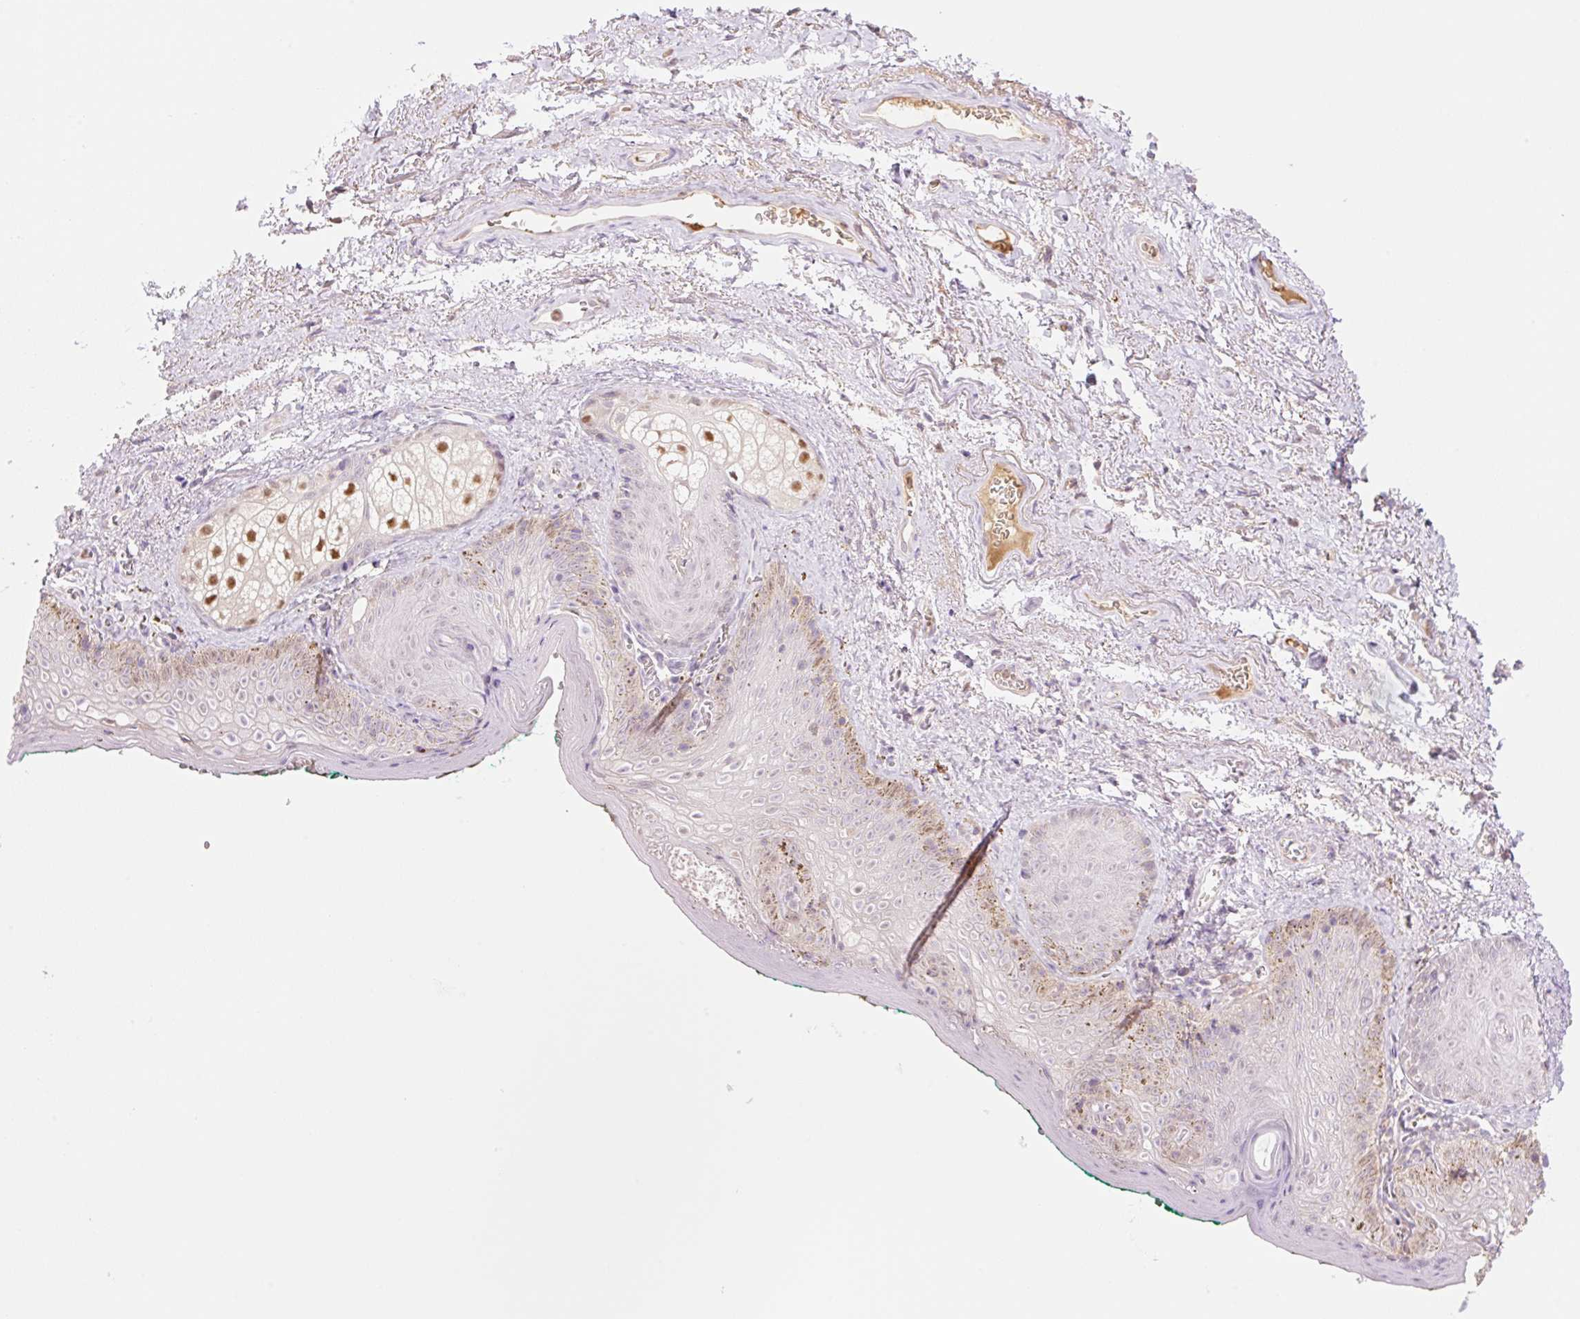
{"staining": {"intensity": "weak", "quantity": "<25%", "location": "nuclear"}, "tissue": "vagina", "cell_type": "Squamous epithelial cells", "image_type": "normal", "snomed": [{"axis": "morphology", "description": "Normal tissue, NOS"}, {"axis": "topography", "description": "Vulva"}, {"axis": "topography", "description": "Vagina"}, {"axis": "topography", "description": "Peripheral nerve tissue"}], "caption": "Human vagina stained for a protein using immunohistochemistry reveals no staining in squamous epithelial cells.", "gene": "HEBP1", "patient": {"sex": "female", "age": 66}}